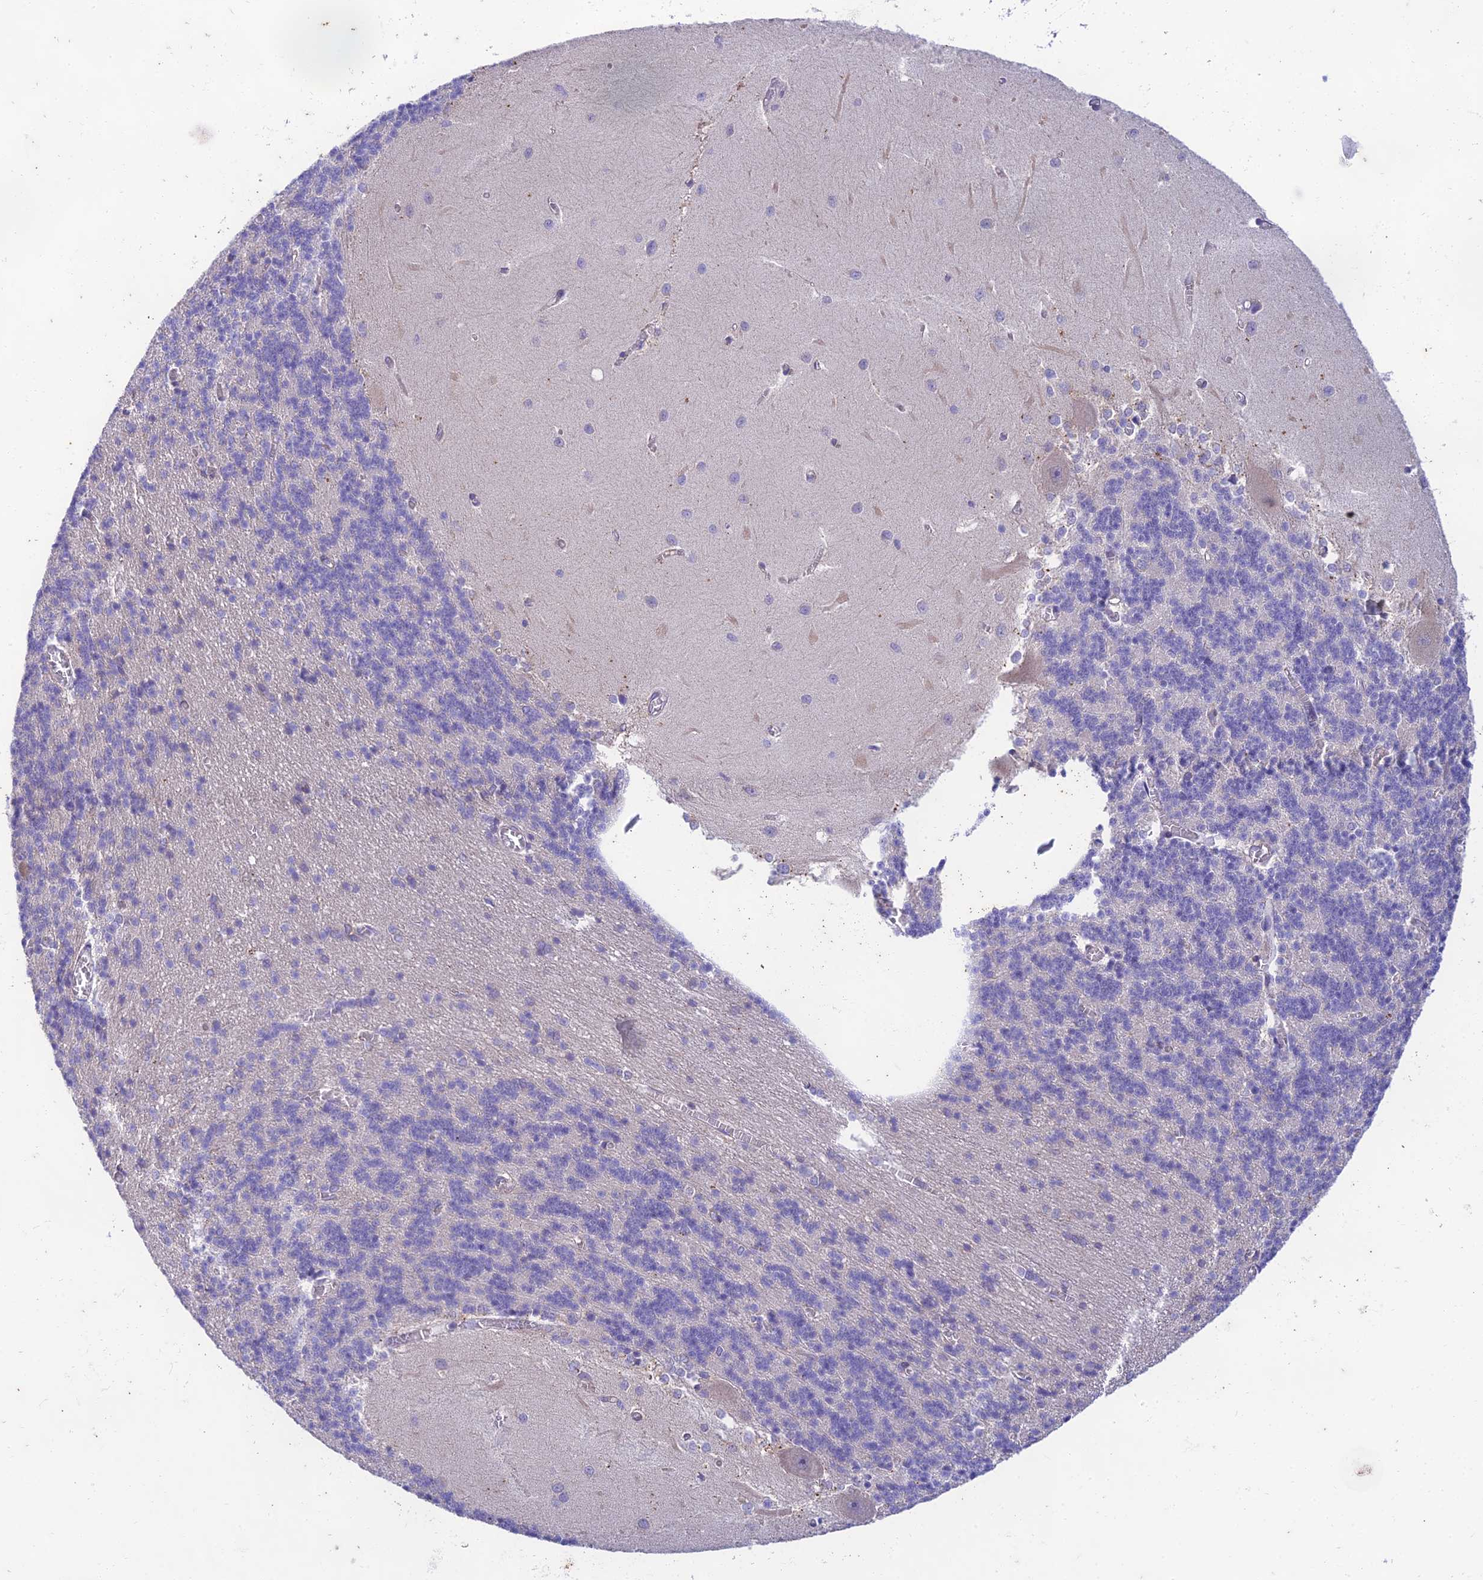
{"staining": {"intensity": "negative", "quantity": "none", "location": "none"}, "tissue": "cerebellum", "cell_type": "Cells in granular layer", "image_type": "normal", "snomed": [{"axis": "morphology", "description": "Normal tissue, NOS"}, {"axis": "topography", "description": "Cerebellum"}], "caption": "Immunohistochemistry (IHC) histopathology image of unremarkable human cerebellum stained for a protein (brown), which shows no expression in cells in granular layer.", "gene": "PTCD2", "patient": {"sex": "male", "age": 37}}